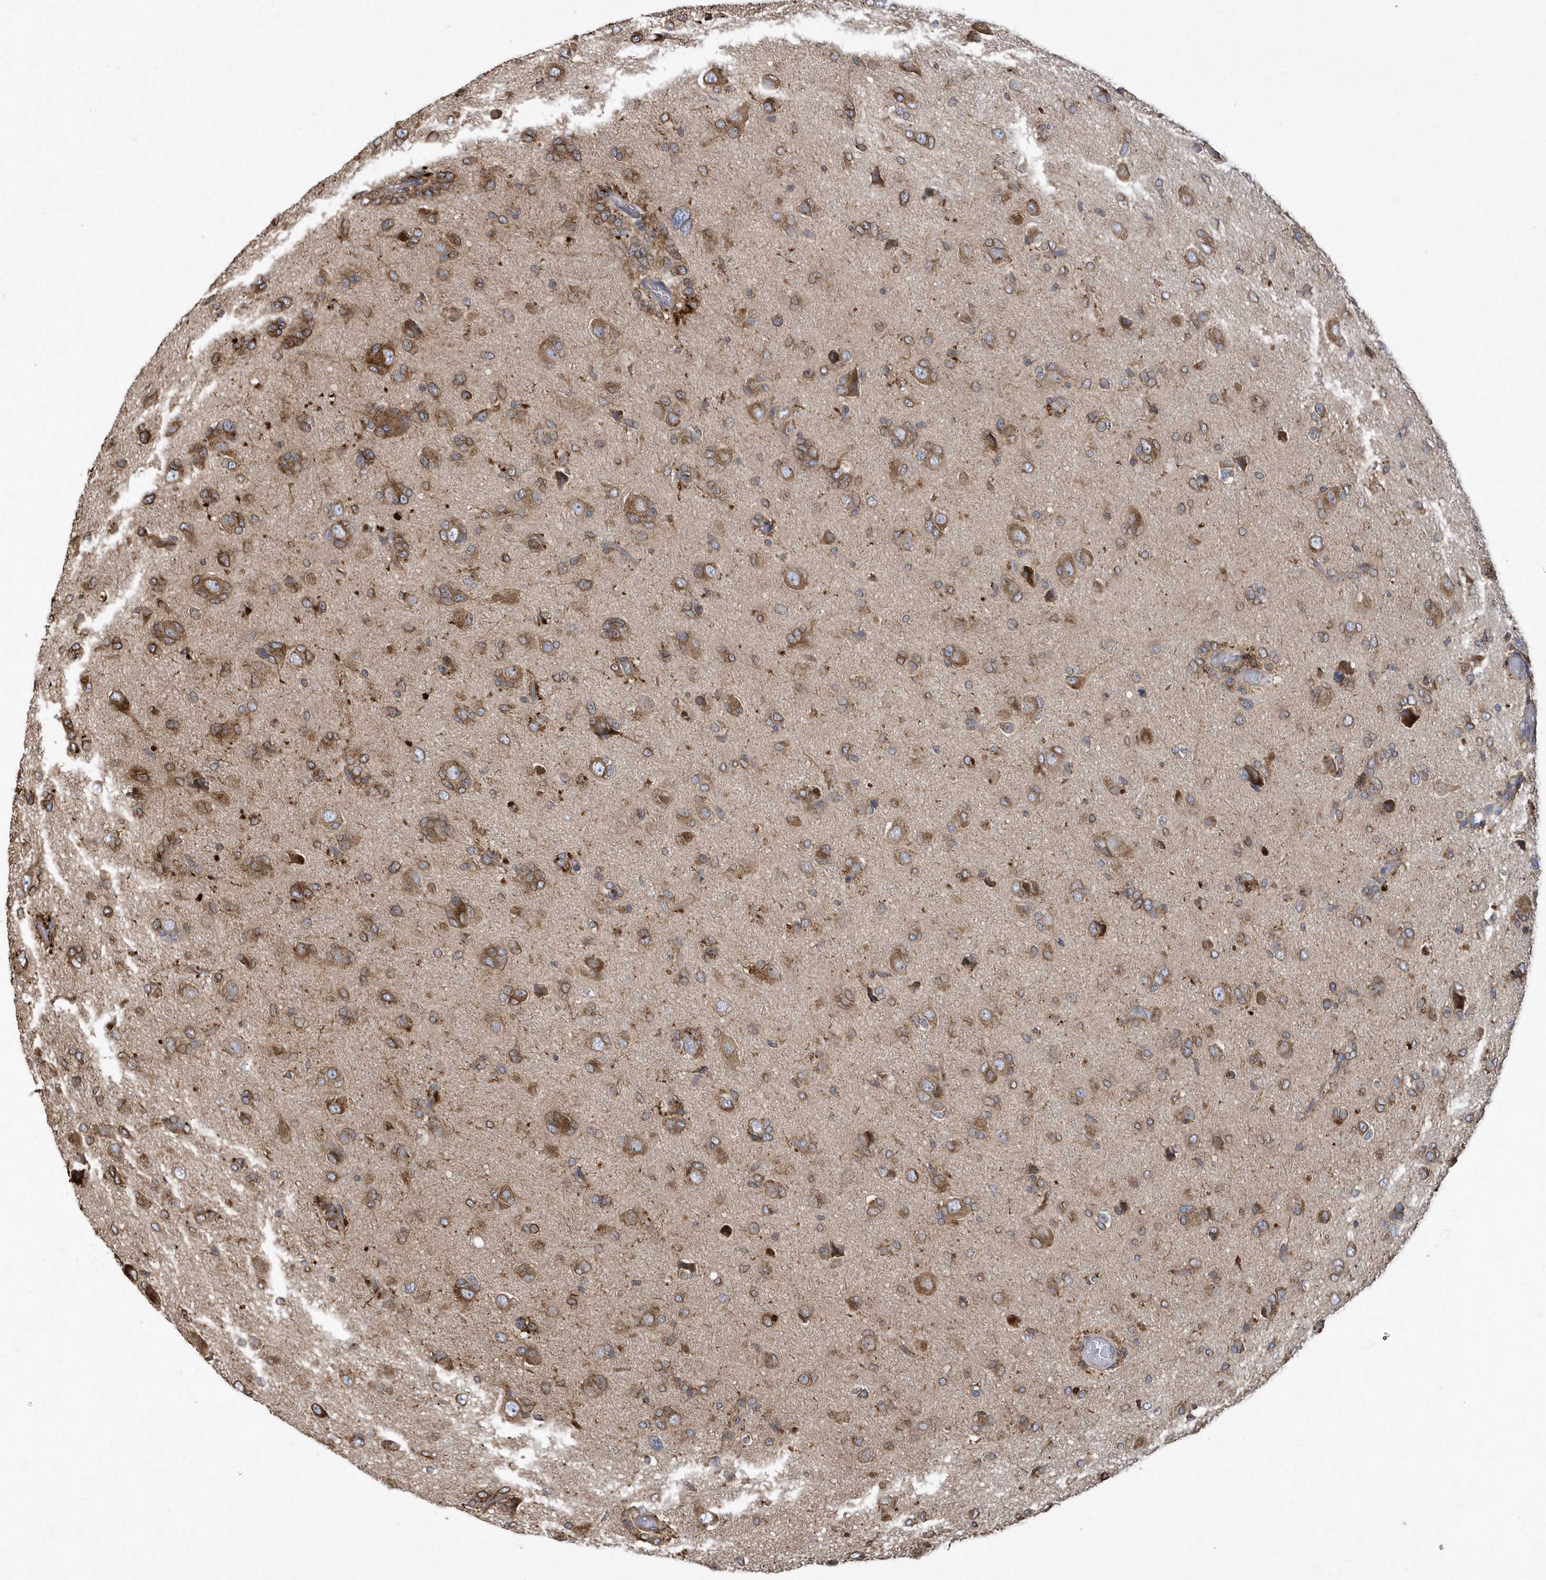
{"staining": {"intensity": "moderate", "quantity": ">75%", "location": "cytoplasmic/membranous"}, "tissue": "glioma", "cell_type": "Tumor cells", "image_type": "cancer", "snomed": [{"axis": "morphology", "description": "Glioma, malignant, High grade"}, {"axis": "topography", "description": "Brain"}], "caption": "Protein expression analysis of glioma demonstrates moderate cytoplasmic/membranous expression in about >75% of tumor cells.", "gene": "VAMP7", "patient": {"sex": "female", "age": 59}}